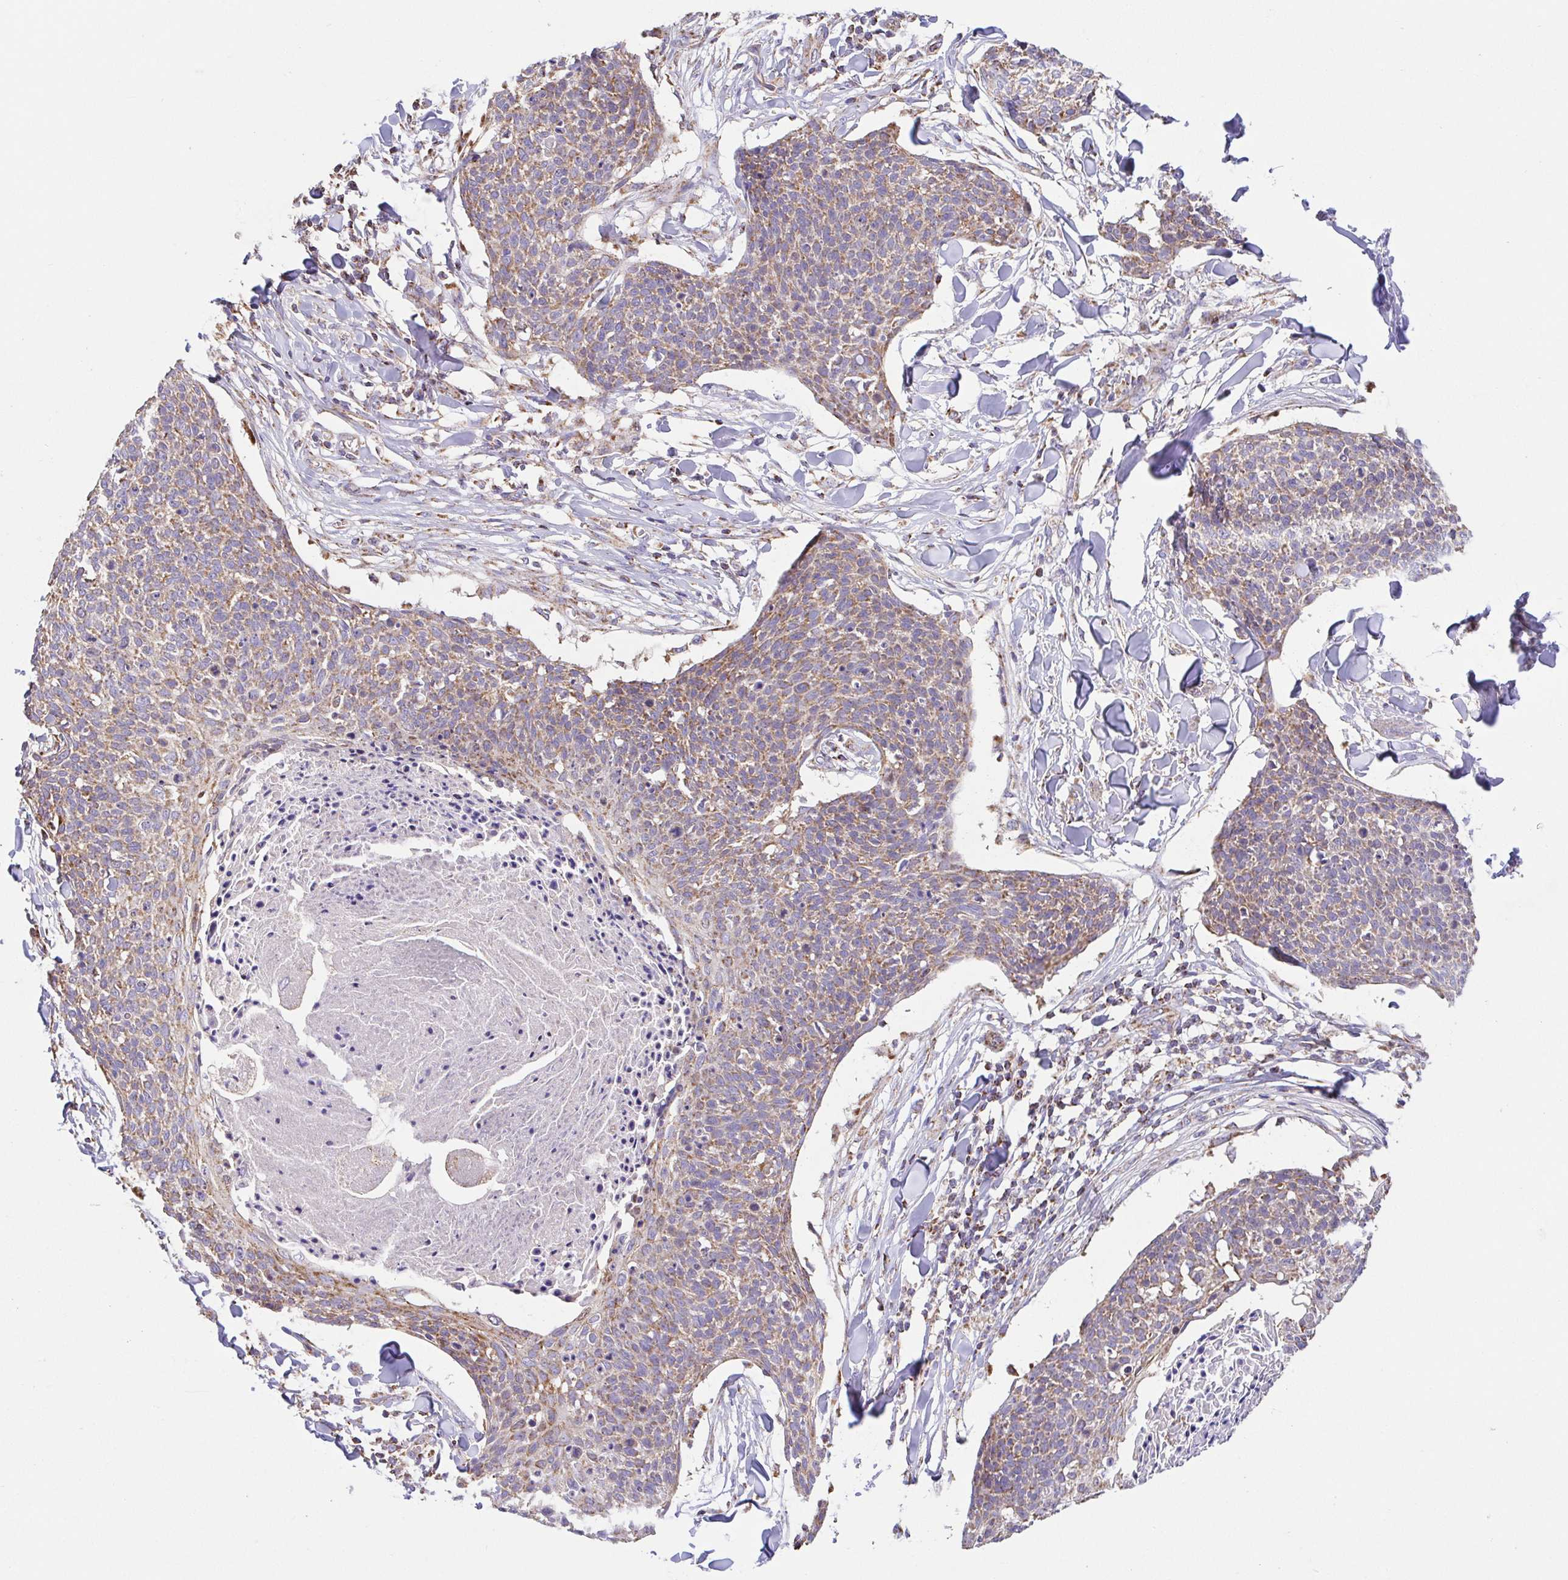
{"staining": {"intensity": "moderate", "quantity": ">75%", "location": "cytoplasmic/membranous"}, "tissue": "skin cancer", "cell_type": "Tumor cells", "image_type": "cancer", "snomed": [{"axis": "morphology", "description": "Squamous cell carcinoma, NOS"}, {"axis": "topography", "description": "Skin"}, {"axis": "topography", "description": "Vulva"}], "caption": "The photomicrograph demonstrates a brown stain indicating the presence of a protein in the cytoplasmic/membranous of tumor cells in squamous cell carcinoma (skin). (DAB (3,3'-diaminobenzidine) = brown stain, brightfield microscopy at high magnification).", "gene": "GINM1", "patient": {"sex": "female", "age": 75}}